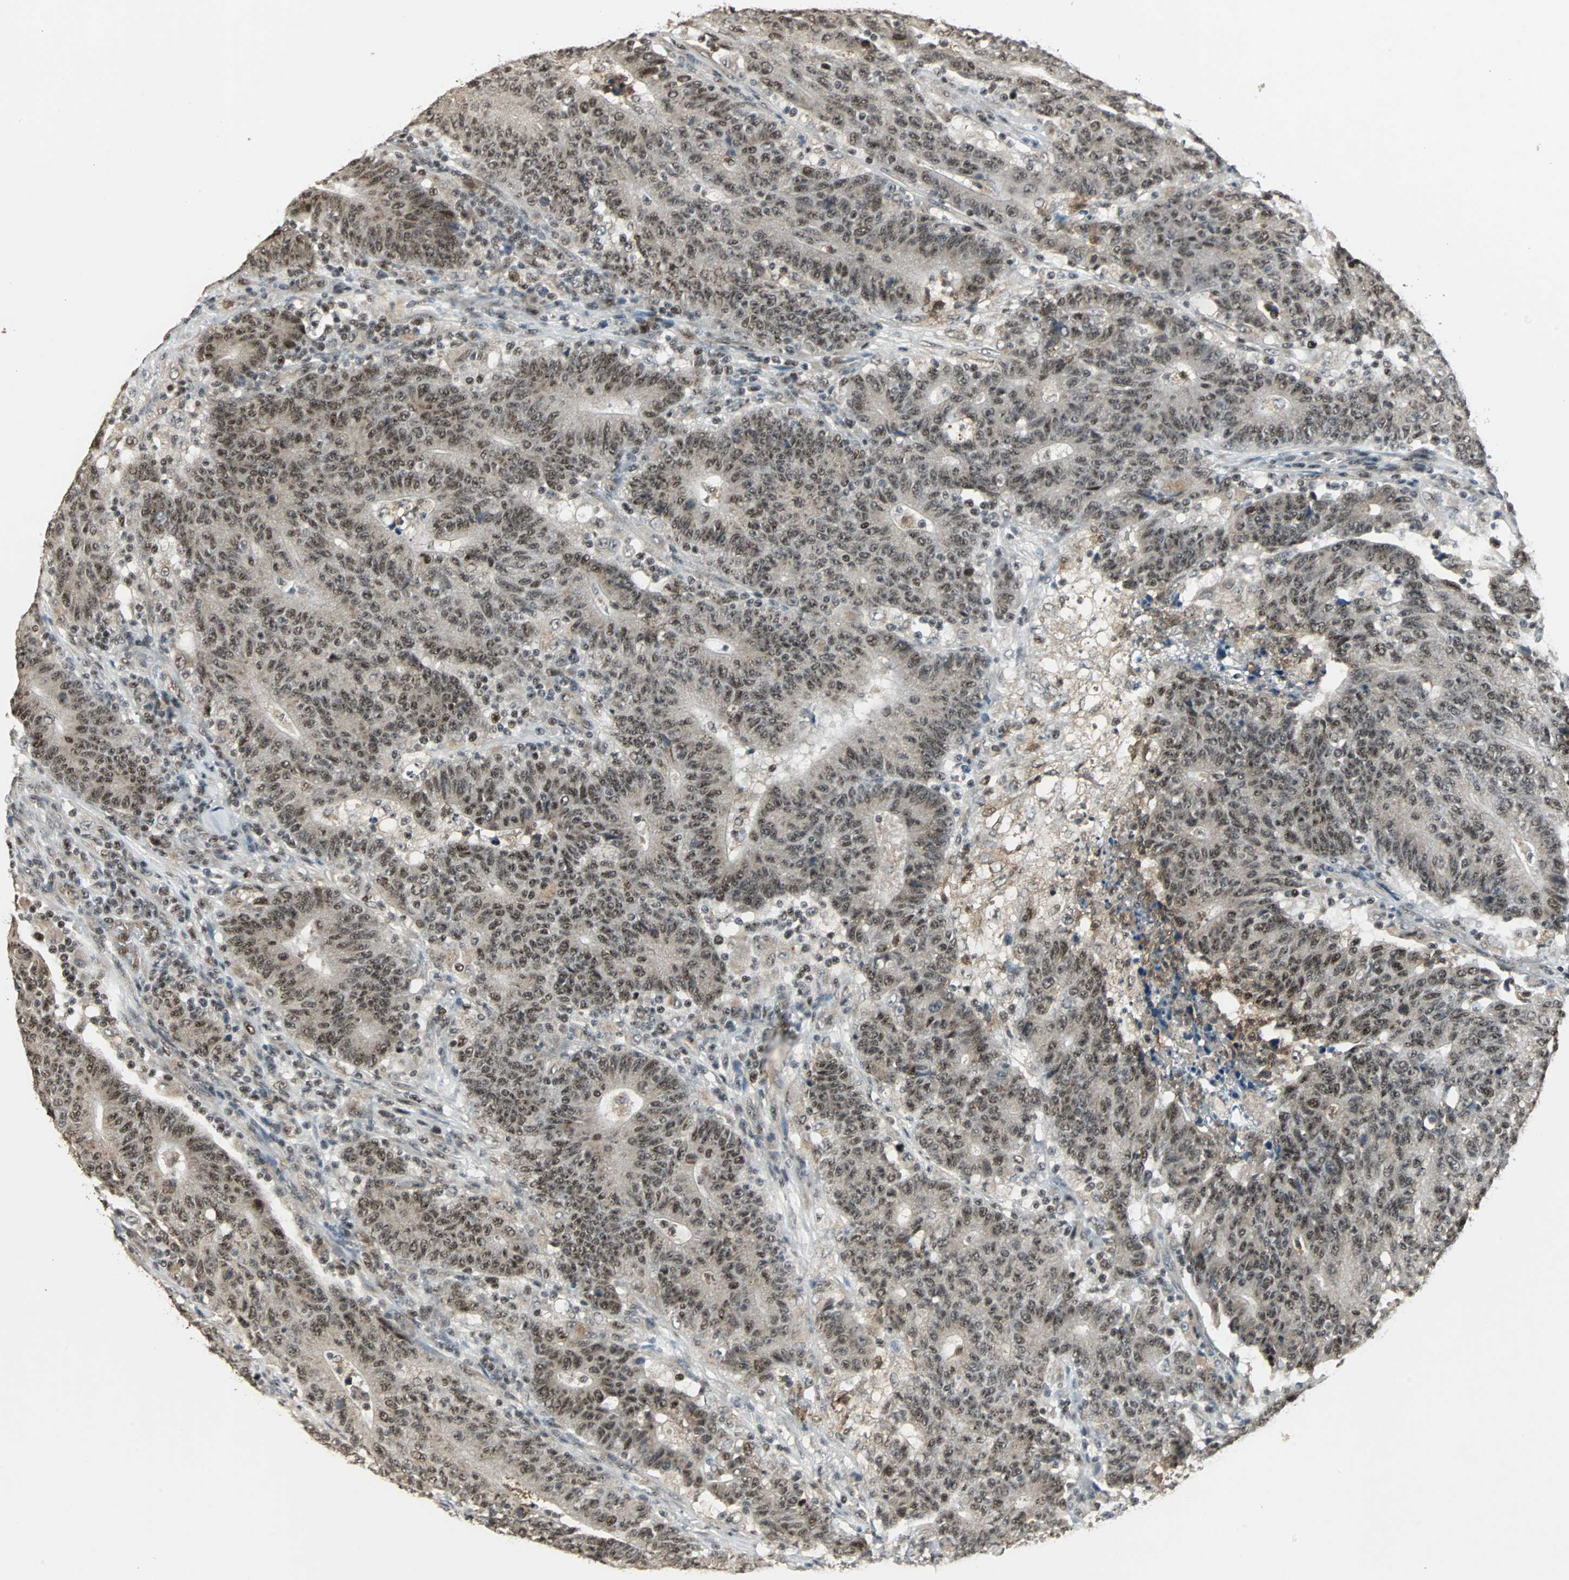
{"staining": {"intensity": "strong", "quantity": ">75%", "location": "nuclear"}, "tissue": "colorectal cancer", "cell_type": "Tumor cells", "image_type": "cancer", "snomed": [{"axis": "morphology", "description": "Normal tissue, NOS"}, {"axis": "morphology", "description": "Adenocarcinoma, NOS"}, {"axis": "topography", "description": "Colon"}], "caption": "Colorectal cancer stained with a protein marker demonstrates strong staining in tumor cells.", "gene": "MED4", "patient": {"sex": "female", "age": 75}}